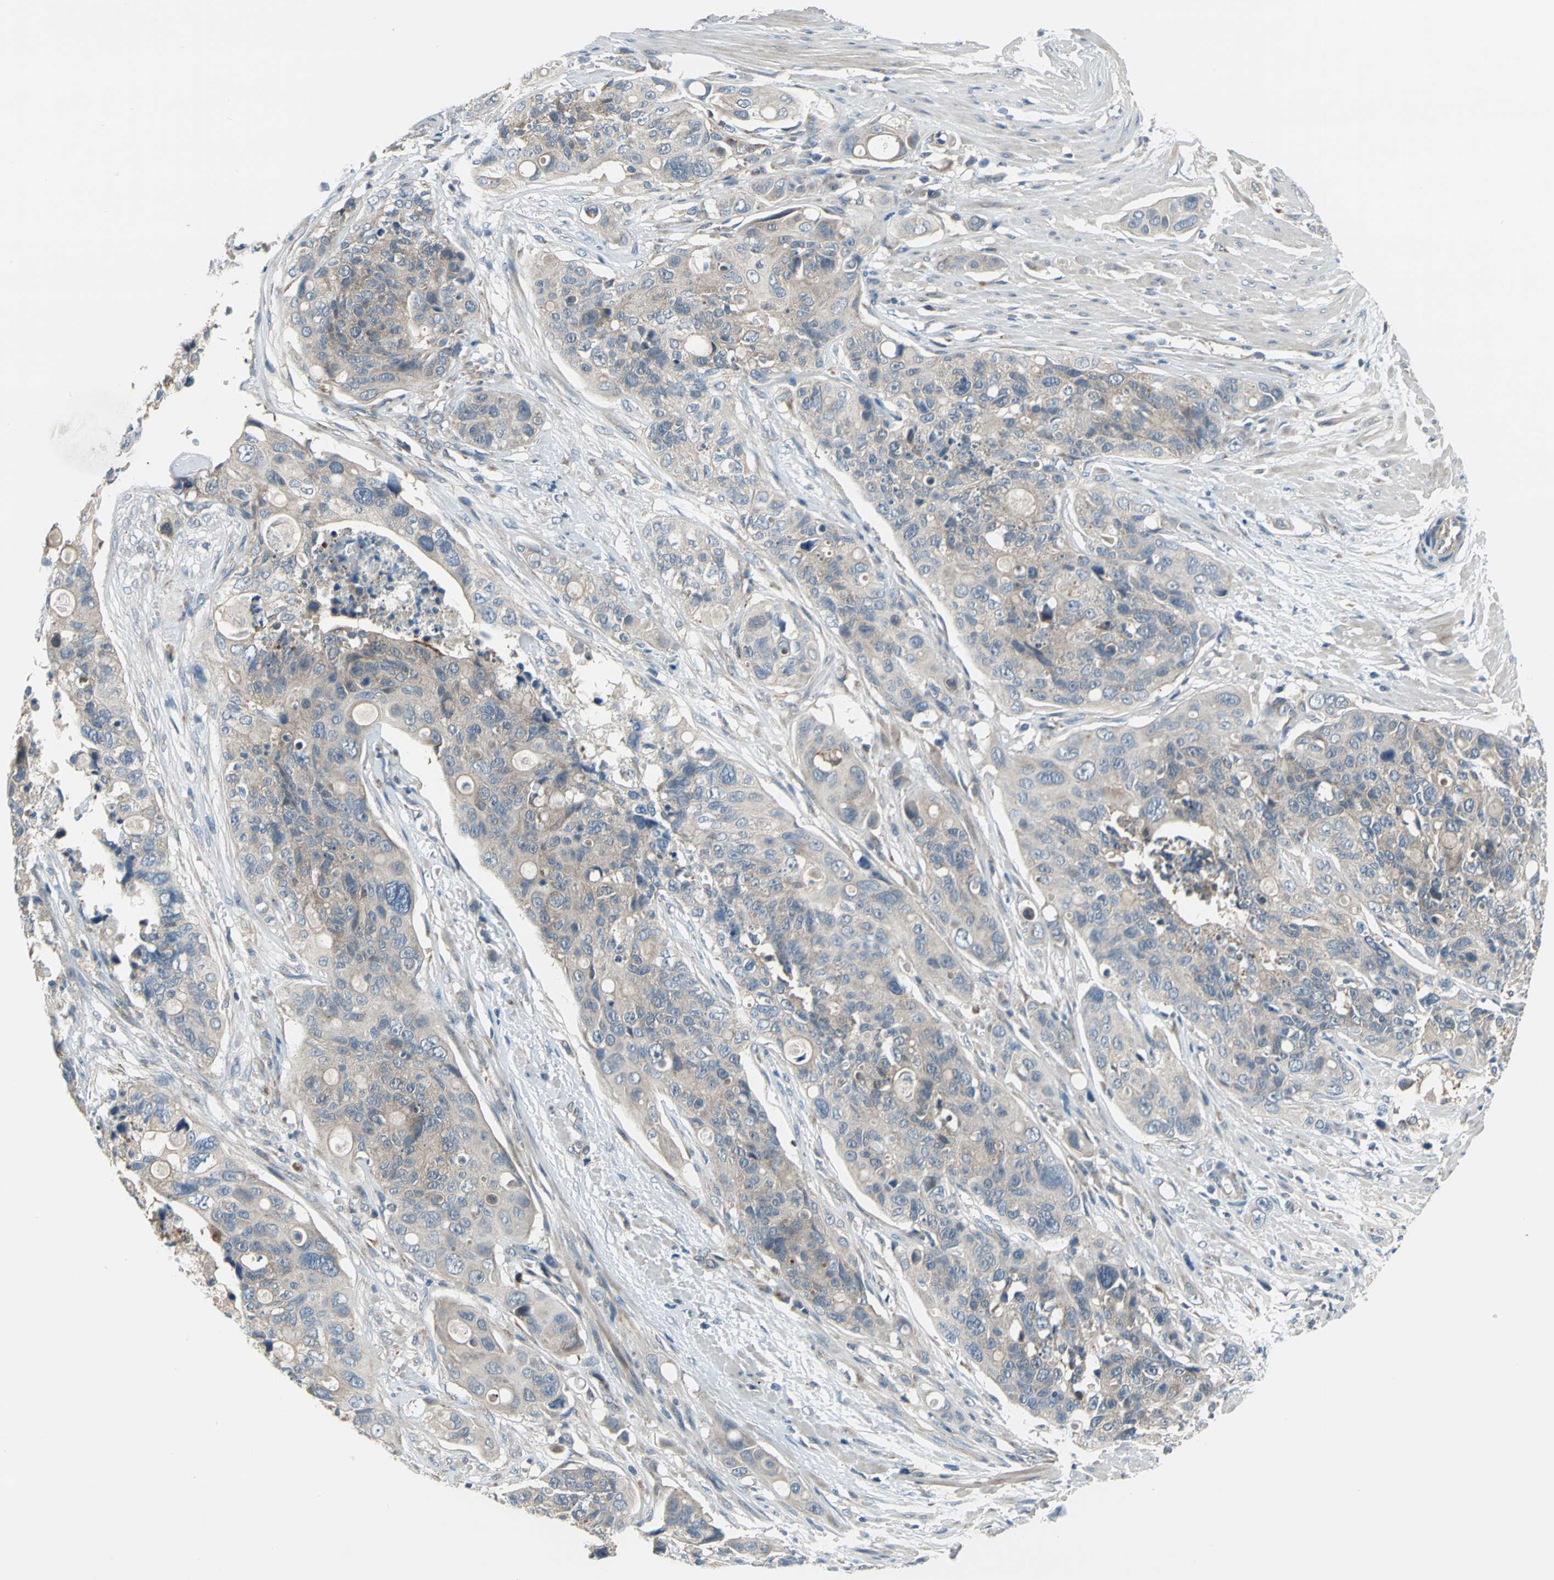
{"staining": {"intensity": "weak", "quantity": ">75%", "location": "cytoplasmic/membranous"}, "tissue": "colorectal cancer", "cell_type": "Tumor cells", "image_type": "cancer", "snomed": [{"axis": "morphology", "description": "Adenocarcinoma, NOS"}, {"axis": "topography", "description": "Colon"}], "caption": "A brown stain shows weak cytoplasmic/membranous positivity of a protein in human colorectal cancer (adenocarcinoma) tumor cells.", "gene": "TRAK1", "patient": {"sex": "female", "age": 57}}